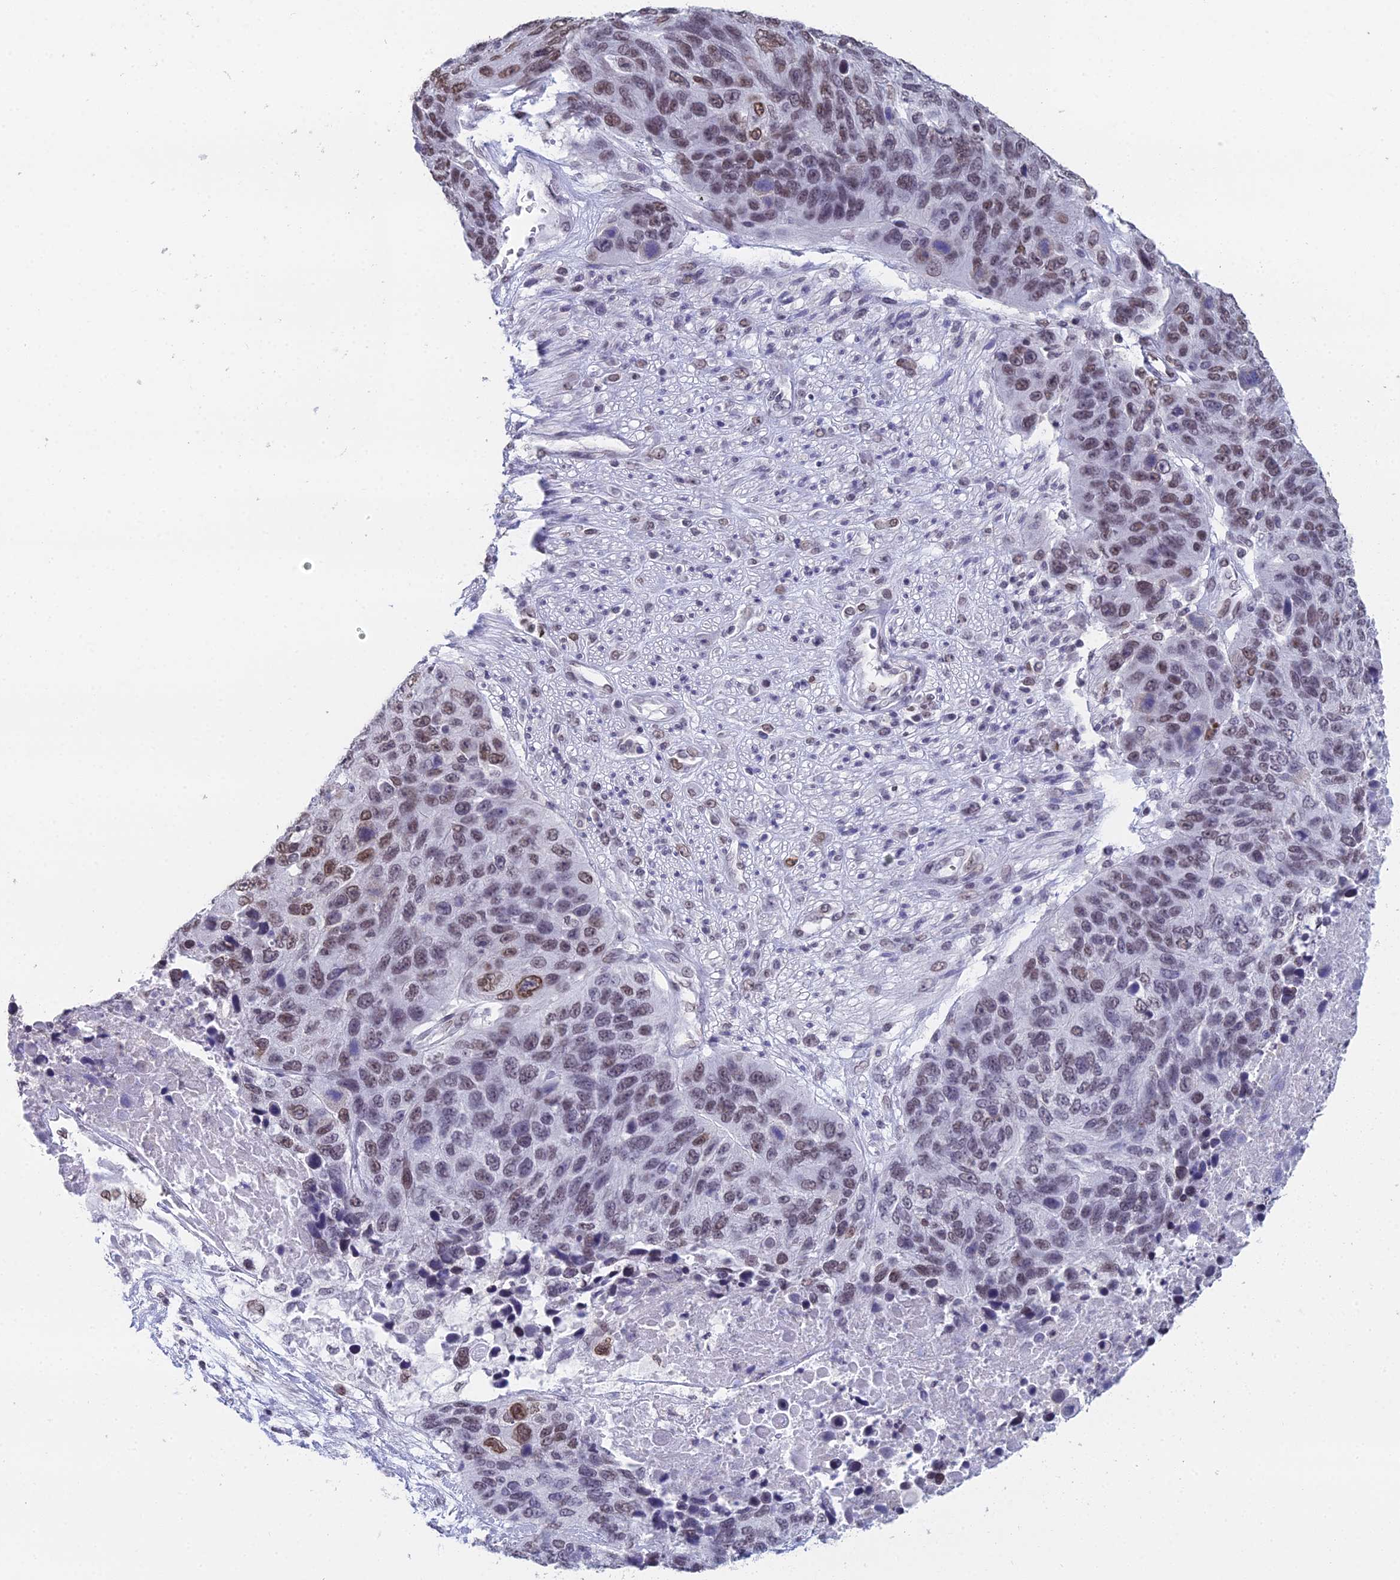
{"staining": {"intensity": "moderate", "quantity": "25%-75%", "location": "nuclear"}, "tissue": "lung cancer", "cell_type": "Tumor cells", "image_type": "cancer", "snomed": [{"axis": "morphology", "description": "Normal tissue, NOS"}, {"axis": "morphology", "description": "Squamous cell carcinoma, NOS"}, {"axis": "topography", "description": "Lymph node"}, {"axis": "topography", "description": "Lung"}], "caption": "Brown immunohistochemical staining in lung squamous cell carcinoma reveals moderate nuclear staining in approximately 25%-75% of tumor cells. (brown staining indicates protein expression, while blue staining denotes nuclei).", "gene": "CCDC97", "patient": {"sex": "male", "age": 66}}